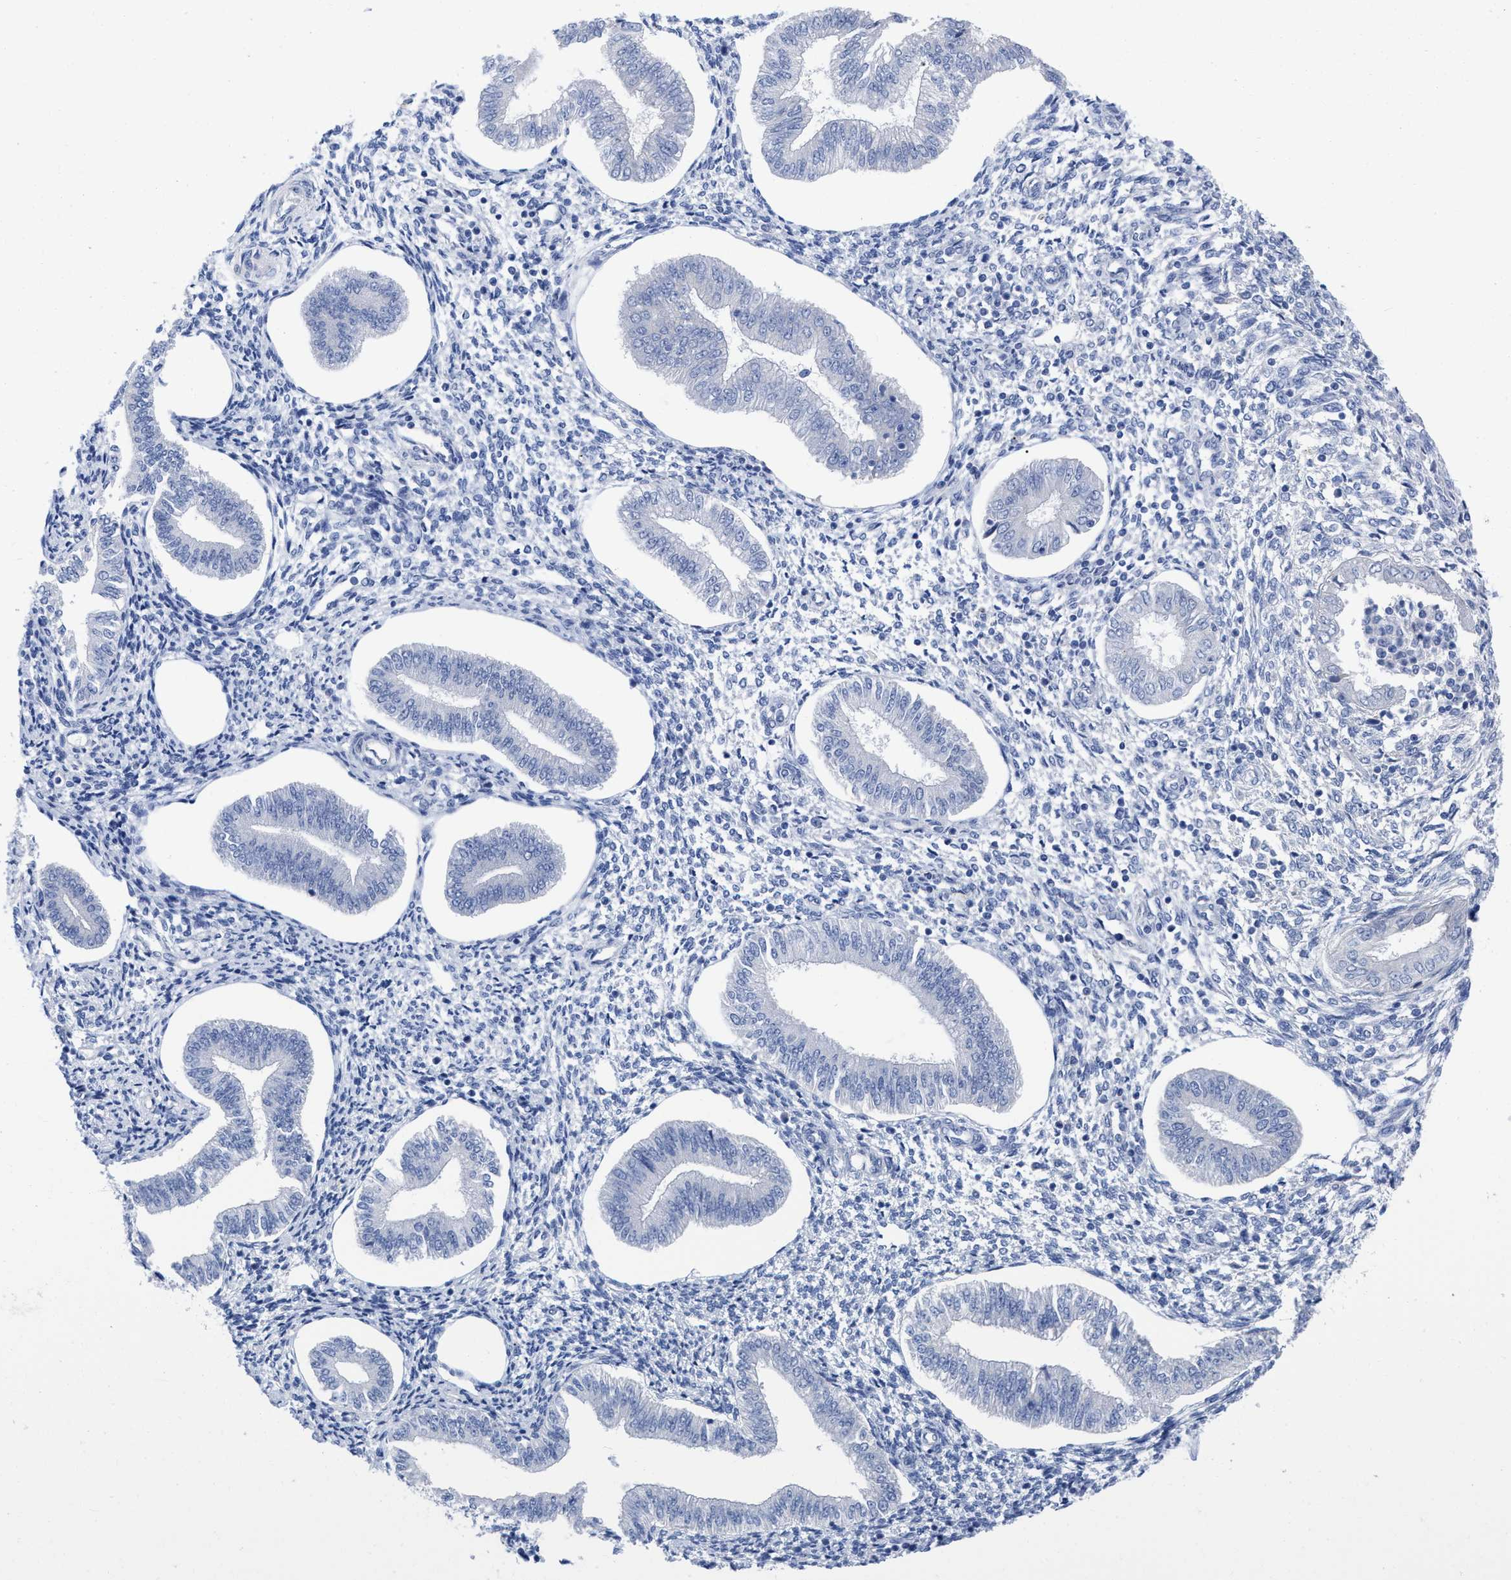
{"staining": {"intensity": "negative", "quantity": "none", "location": "none"}, "tissue": "endometrium", "cell_type": "Cells in endometrial stroma", "image_type": "normal", "snomed": [{"axis": "morphology", "description": "Normal tissue, NOS"}, {"axis": "topography", "description": "Endometrium"}], "caption": "A photomicrograph of human endometrium is negative for staining in cells in endometrial stroma. Brightfield microscopy of IHC stained with DAB (3,3'-diaminobenzidine) (brown) and hematoxylin (blue), captured at high magnification.", "gene": "HAPLN1", "patient": {"sex": "female", "age": 50}}